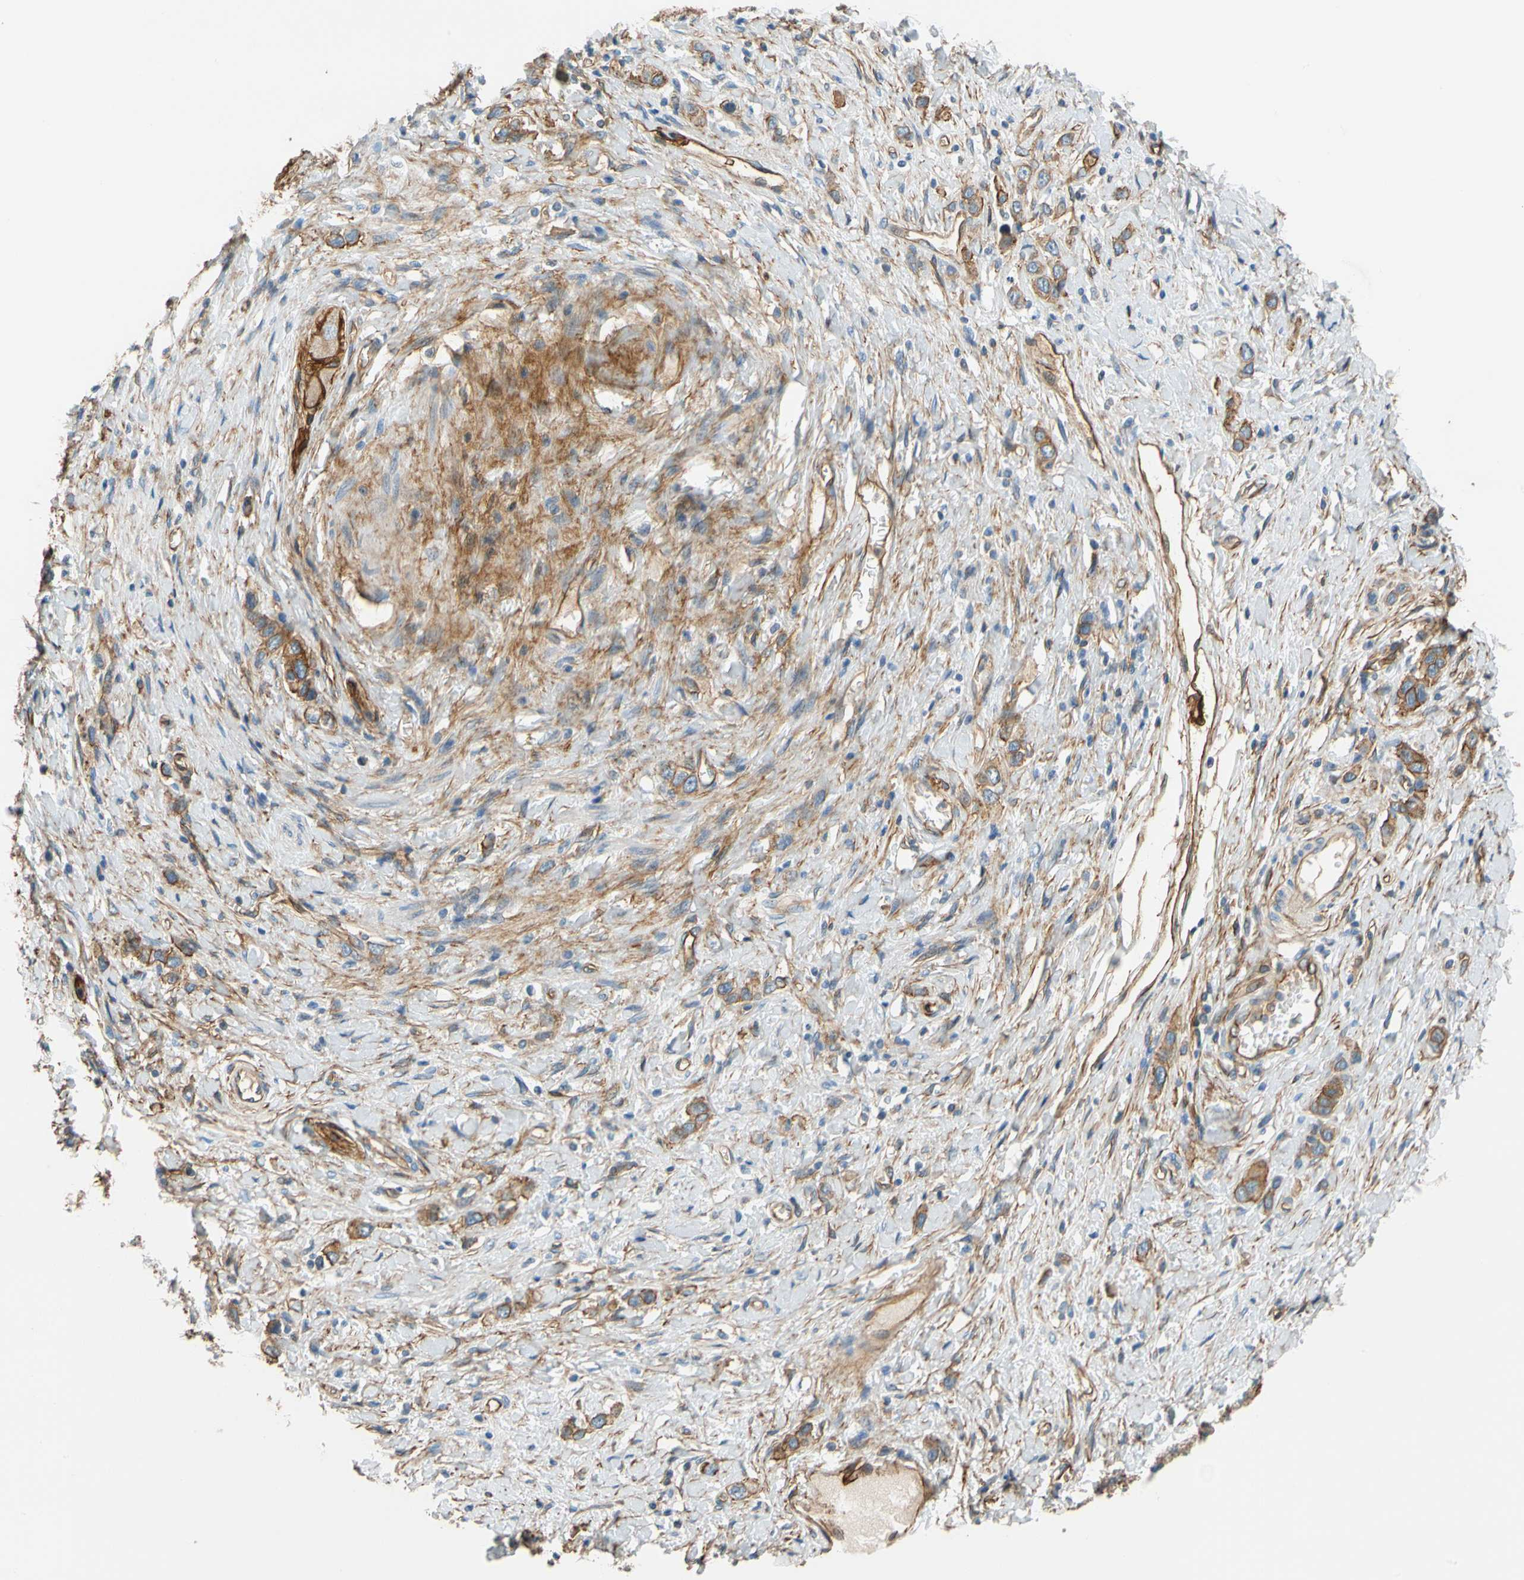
{"staining": {"intensity": "moderate", "quantity": "<25%", "location": "cytoplasmic/membranous"}, "tissue": "stomach cancer", "cell_type": "Tumor cells", "image_type": "cancer", "snomed": [{"axis": "morphology", "description": "Normal tissue, NOS"}, {"axis": "morphology", "description": "Adenocarcinoma, NOS"}, {"axis": "topography", "description": "Stomach, upper"}, {"axis": "topography", "description": "Stomach"}], "caption": "This is a micrograph of immunohistochemistry (IHC) staining of stomach adenocarcinoma, which shows moderate positivity in the cytoplasmic/membranous of tumor cells.", "gene": "SPTAN1", "patient": {"sex": "female", "age": 65}}